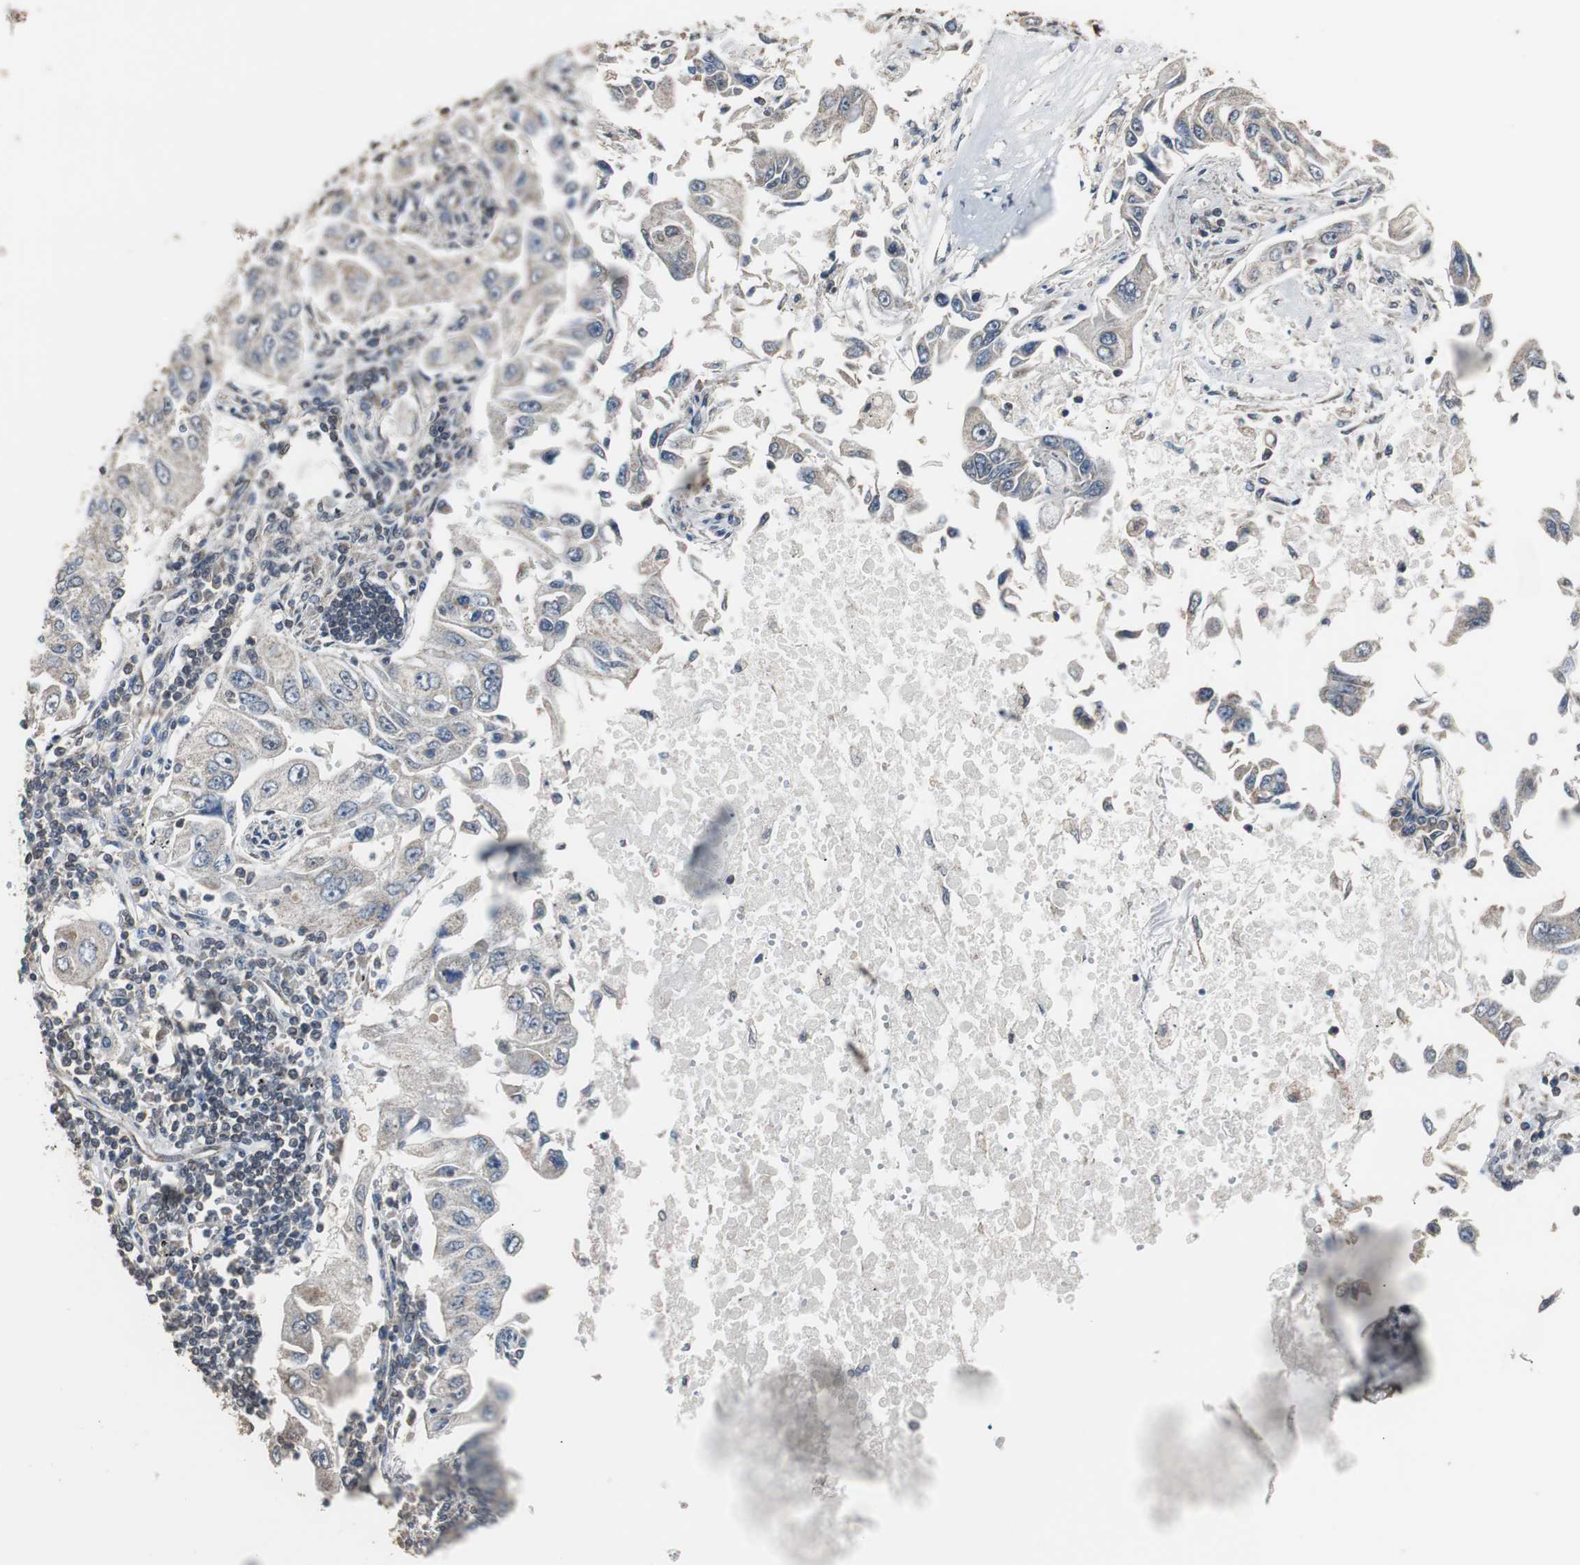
{"staining": {"intensity": "negative", "quantity": "none", "location": "none"}, "tissue": "lung cancer", "cell_type": "Tumor cells", "image_type": "cancer", "snomed": [{"axis": "morphology", "description": "Adenocarcinoma, NOS"}, {"axis": "topography", "description": "Lung"}], "caption": "High magnification brightfield microscopy of lung adenocarcinoma stained with DAB (brown) and counterstained with hematoxylin (blue): tumor cells show no significant positivity.", "gene": "ZHX2", "patient": {"sex": "male", "age": 84}}